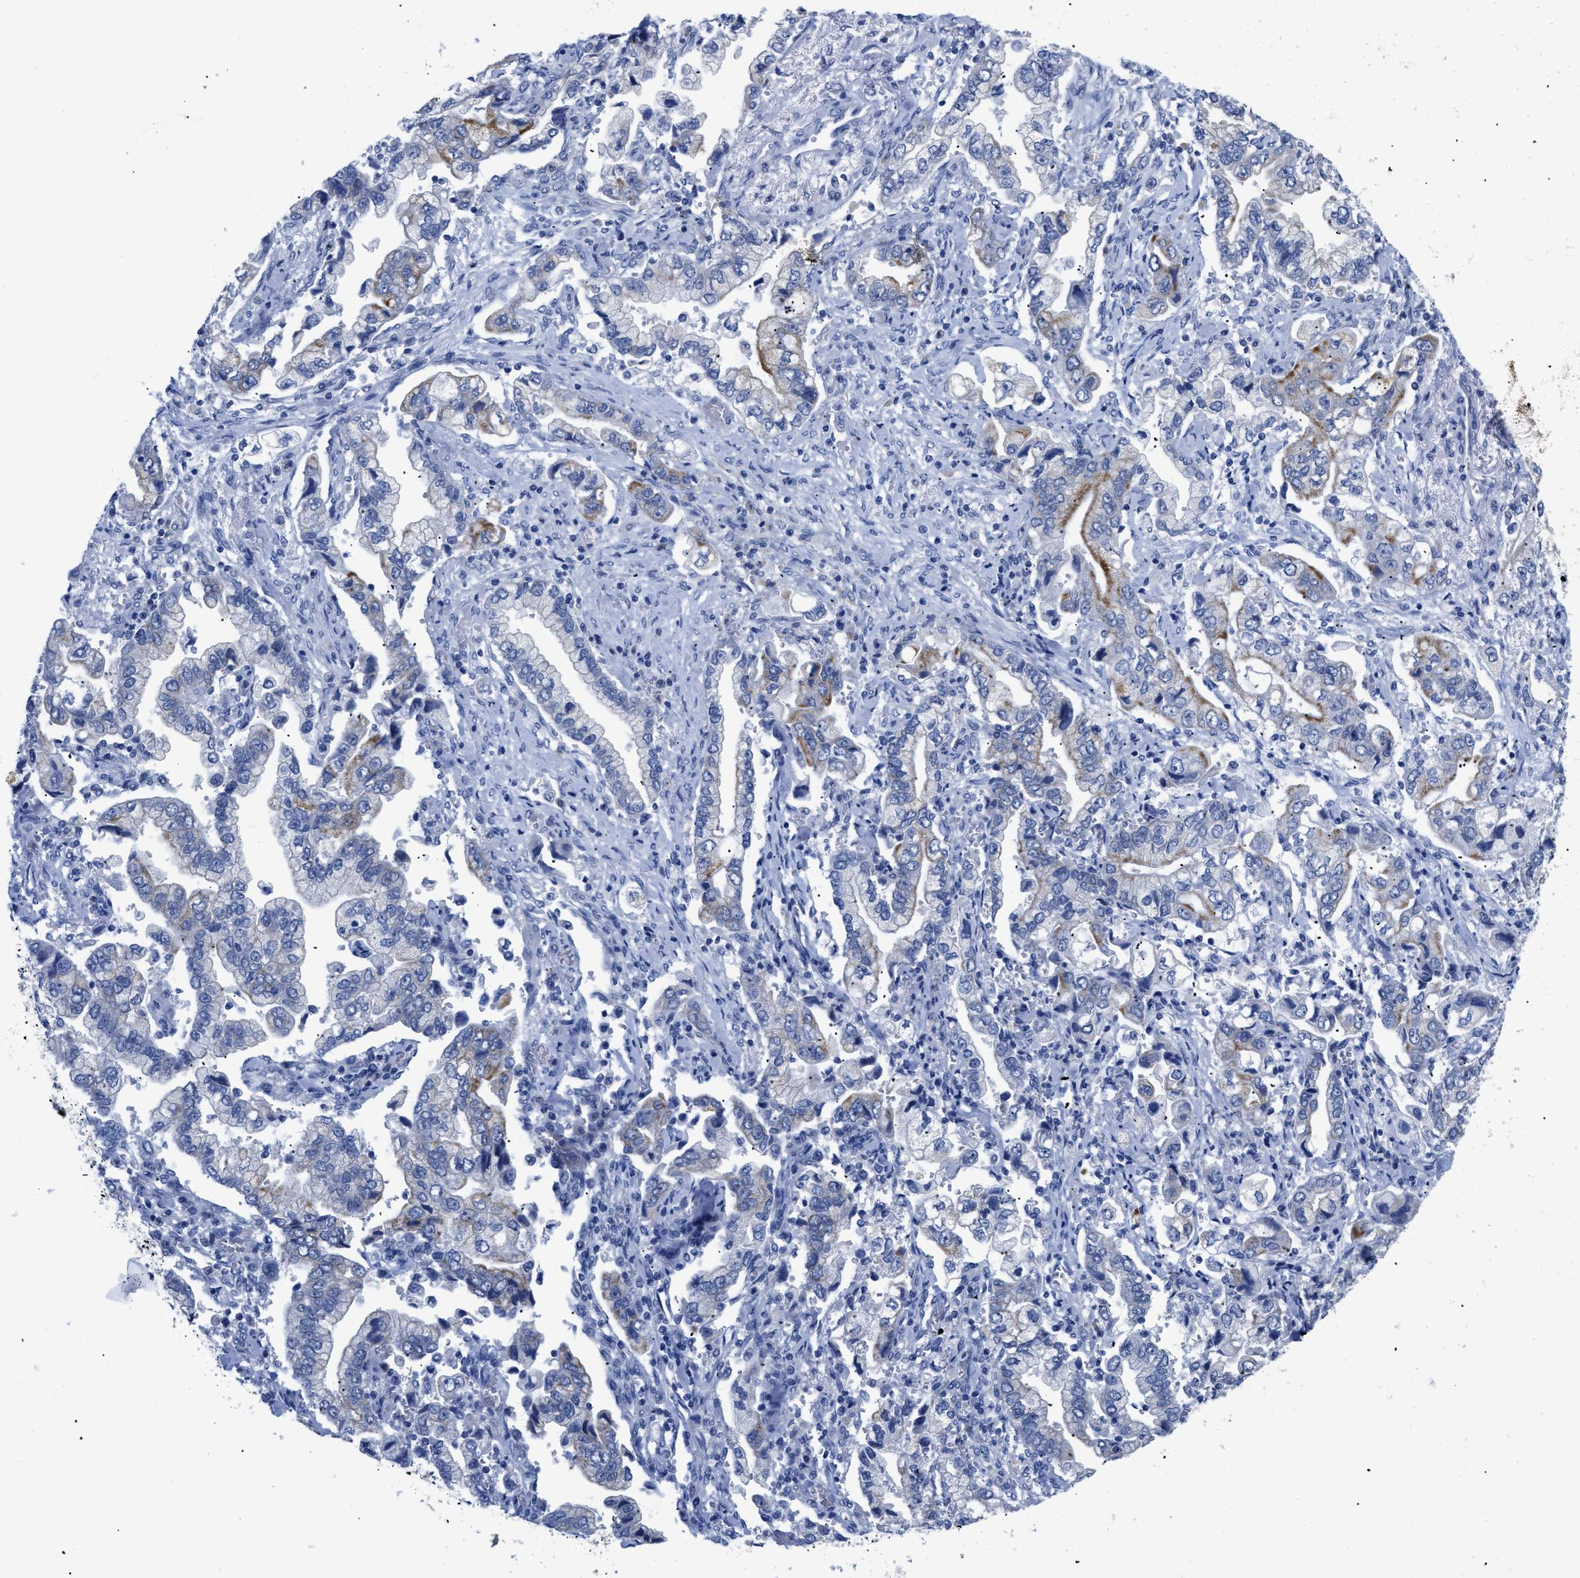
{"staining": {"intensity": "moderate", "quantity": "<25%", "location": "cytoplasmic/membranous"}, "tissue": "stomach cancer", "cell_type": "Tumor cells", "image_type": "cancer", "snomed": [{"axis": "morphology", "description": "Normal tissue, NOS"}, {"axis": "morphology", "description": "Adenocarcinoma, NOS"}, {"axis": "topography", "description": "Stomach"}], "caption": "Stomach cancer (adenocarcinoma) tissue reveals moderate cytoplasmic/membranous expression in approximately <25% of tumor cells, visualized by immunohistochemistry. (Brightfield microscopy of DAB IHC at high magnification).", "gene": "APOBEC2", "patient": {"sex": "male", "age": 62}}